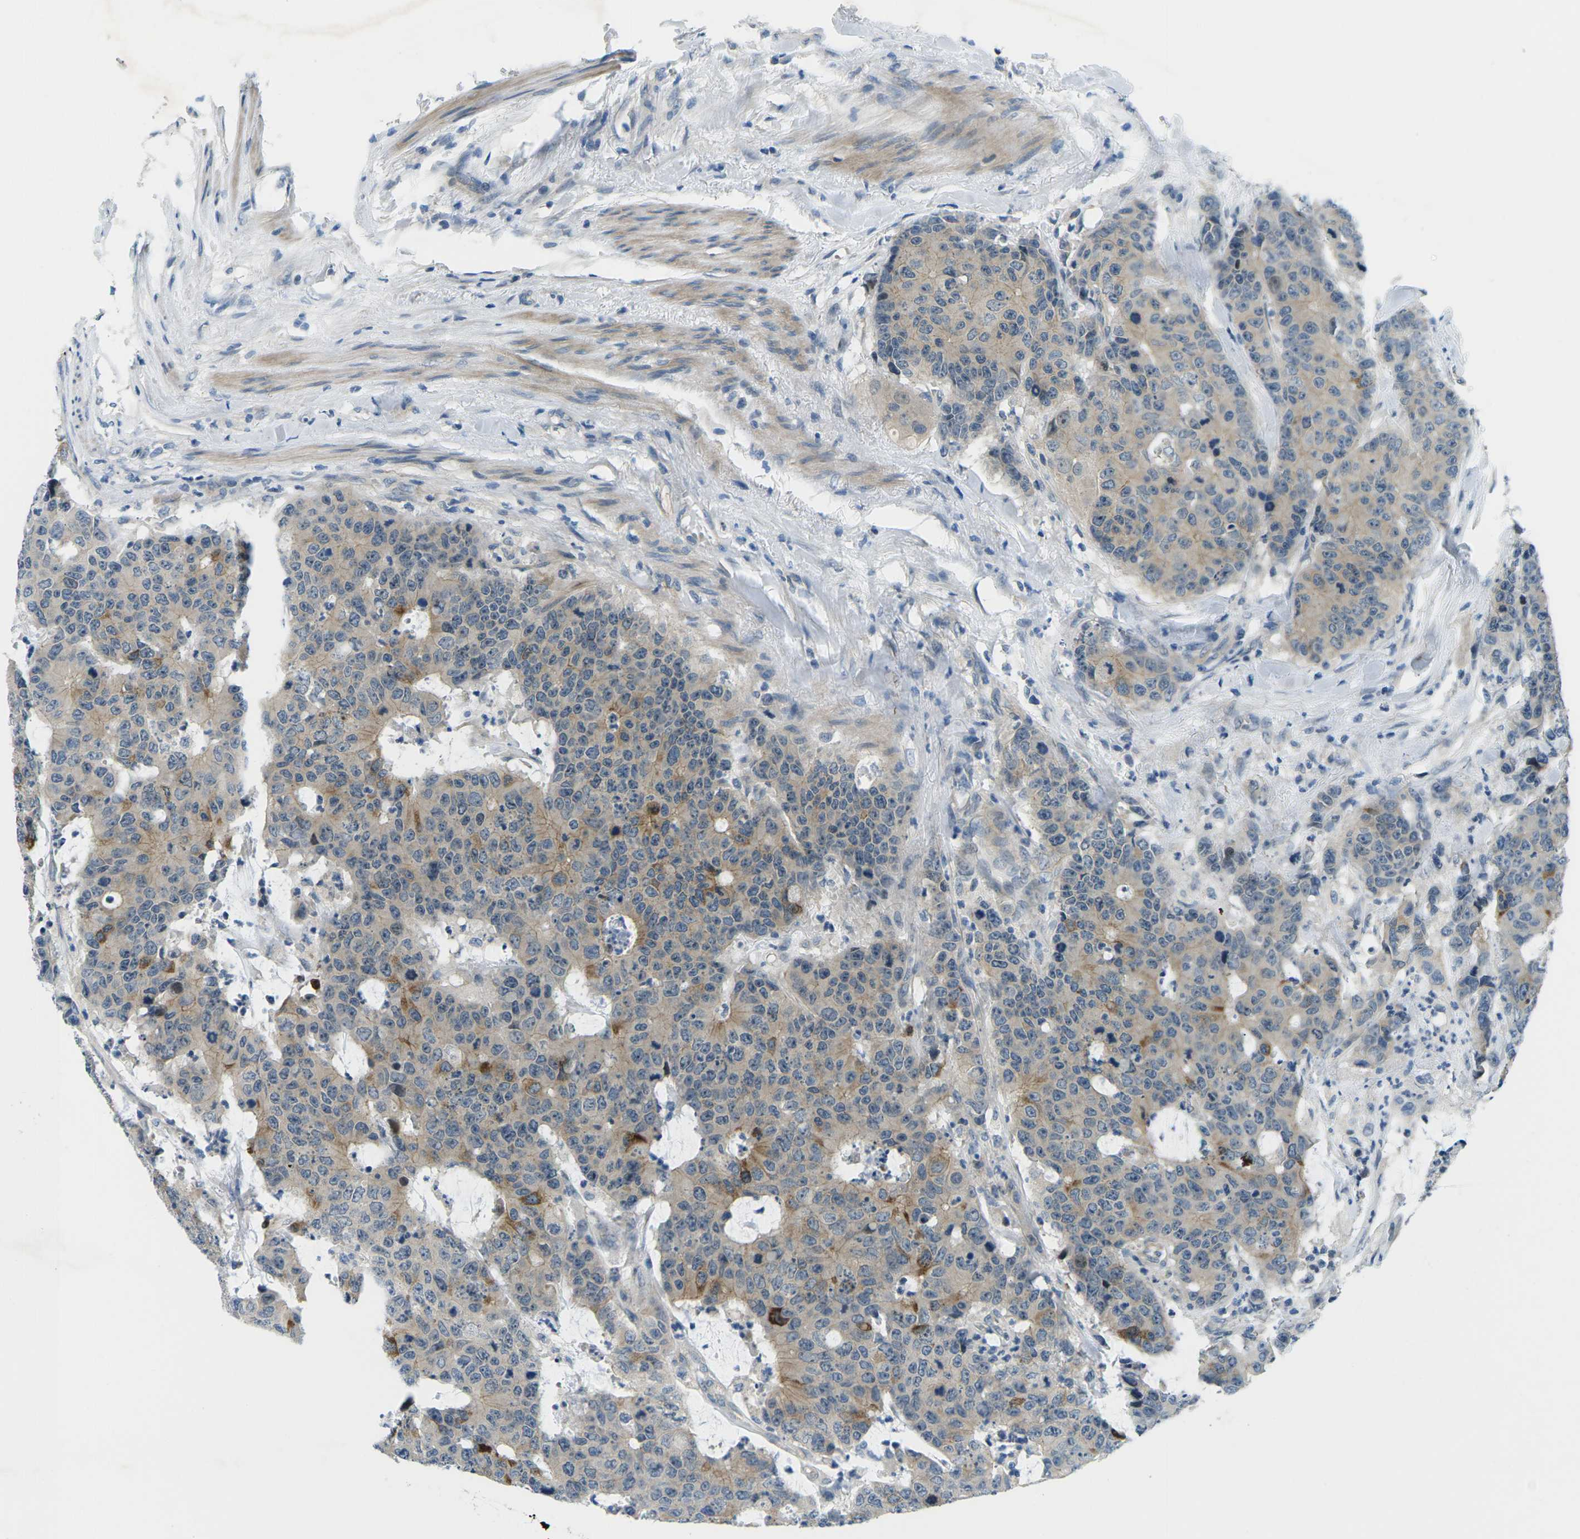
{"staining": {"intensity": "moderate", "quantity": "<25%", "location": "cytoplasmic/membranous"}, "tissue": "colorectal cancer", "cell_type": "Tumor cells", "image_type": "cancer", "snomed": [{"axis": "morphology", "description": "Adenocarcinoma, NOS"}, {"axis": "topography", "description": "Colon"}], "caption": "Tumor cells exhibit low levels of moderate cytoplasmic/membranous positivity in approximately <25% of cells in human colorectal cancer (adenocarcinoma).", "gene": "CTNND1", "patient": {"sex": "female", "age": 86}}